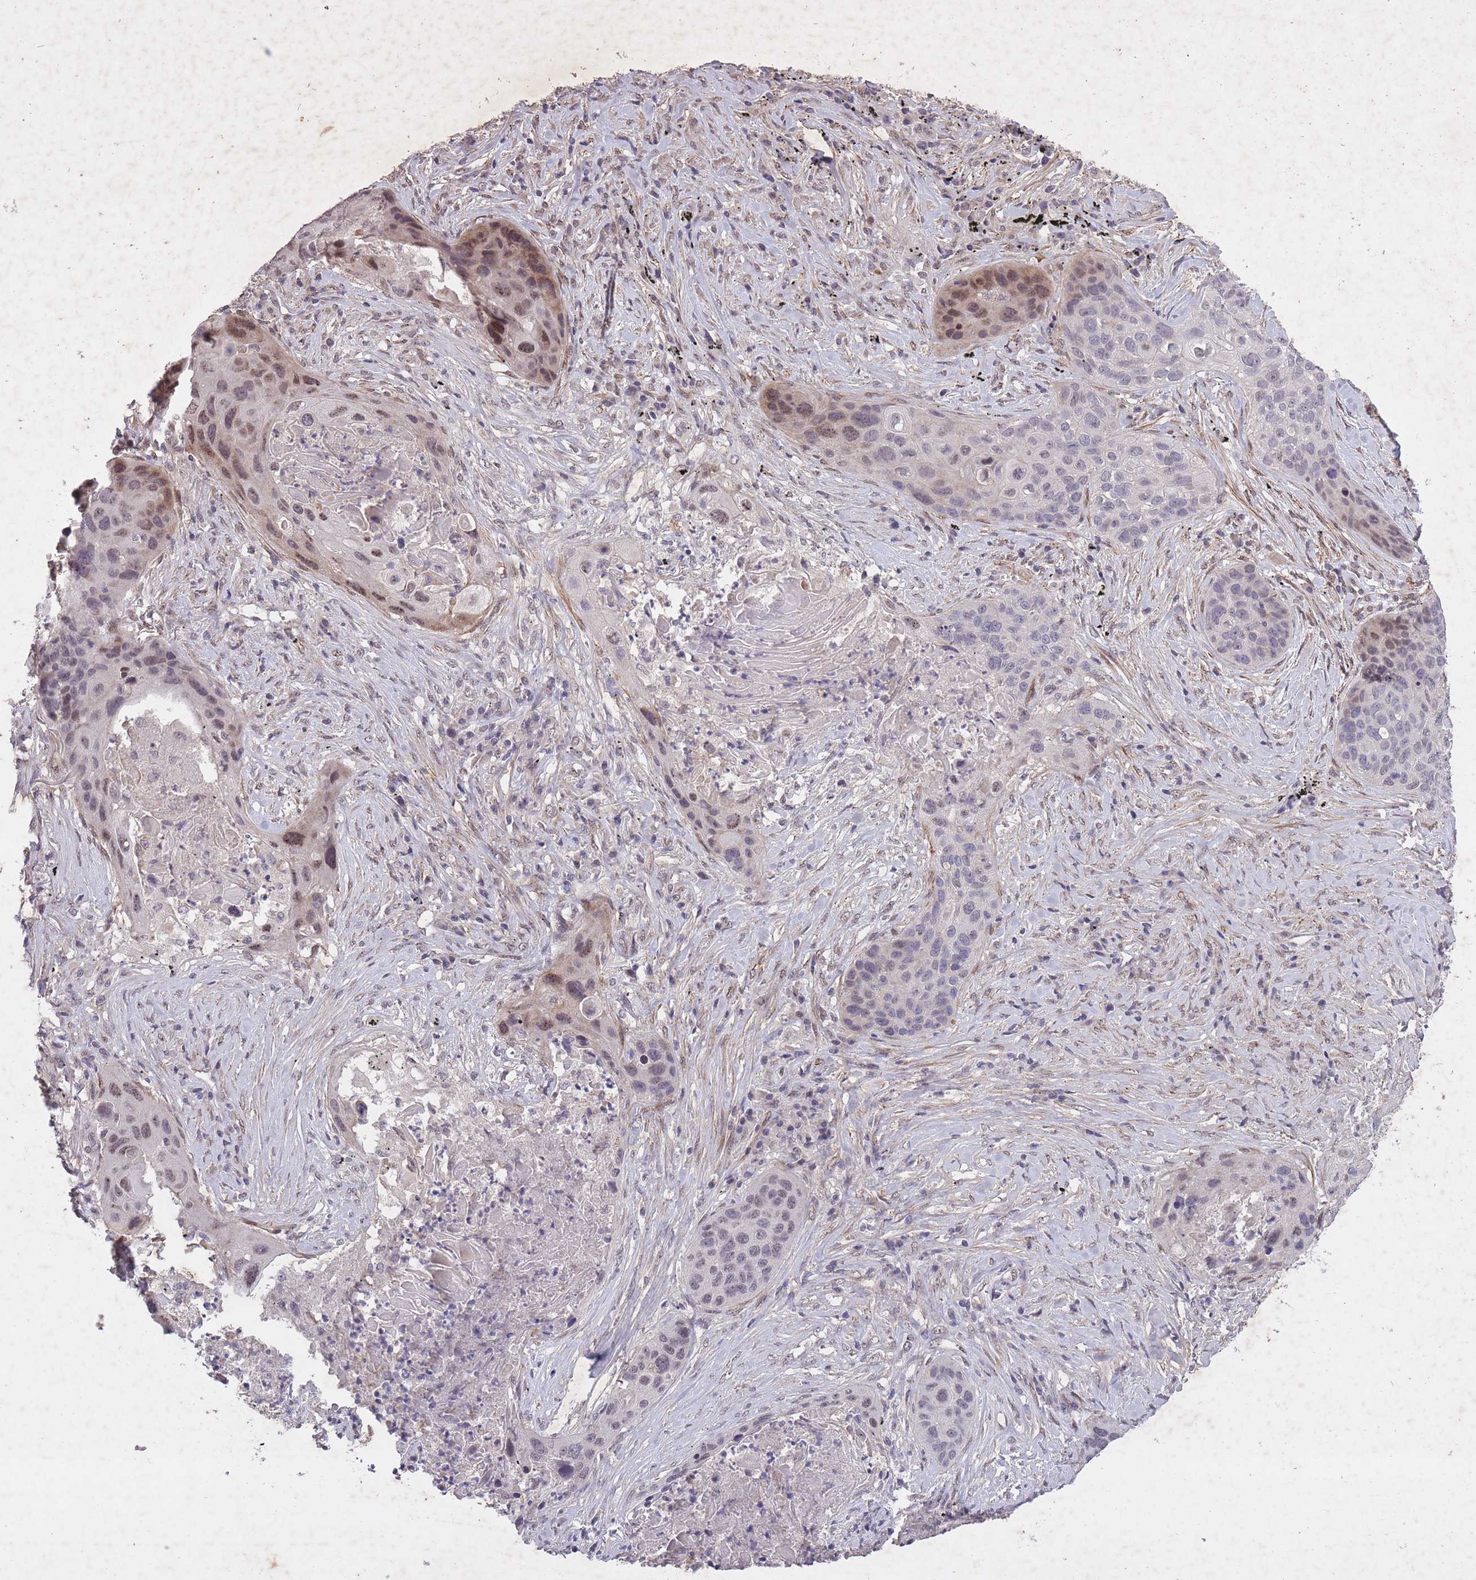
{"staining": {"intensity": "moderate", "quantity": "<25%", "location": "nuclear"}, "tissue": "lung cancer", "cell_type": "Tumor cells", "image_type": "cancer", "snomed": [{"axis": "morphology", "description": "Squamous cell carcinoma, NOS"}, {"axis": "topography", "description": "Lung"}], "caption": "Brown immunohistochemical staining in lung cancer (squamous cell carcinoma) demonstrates moderate nuclear staining in approximately <25% of tumor cells. (DAB IHC with brightfield microscopy, high magnification).", "gene": "CBX6", "patient": {"sex": "female", "age": 63}}